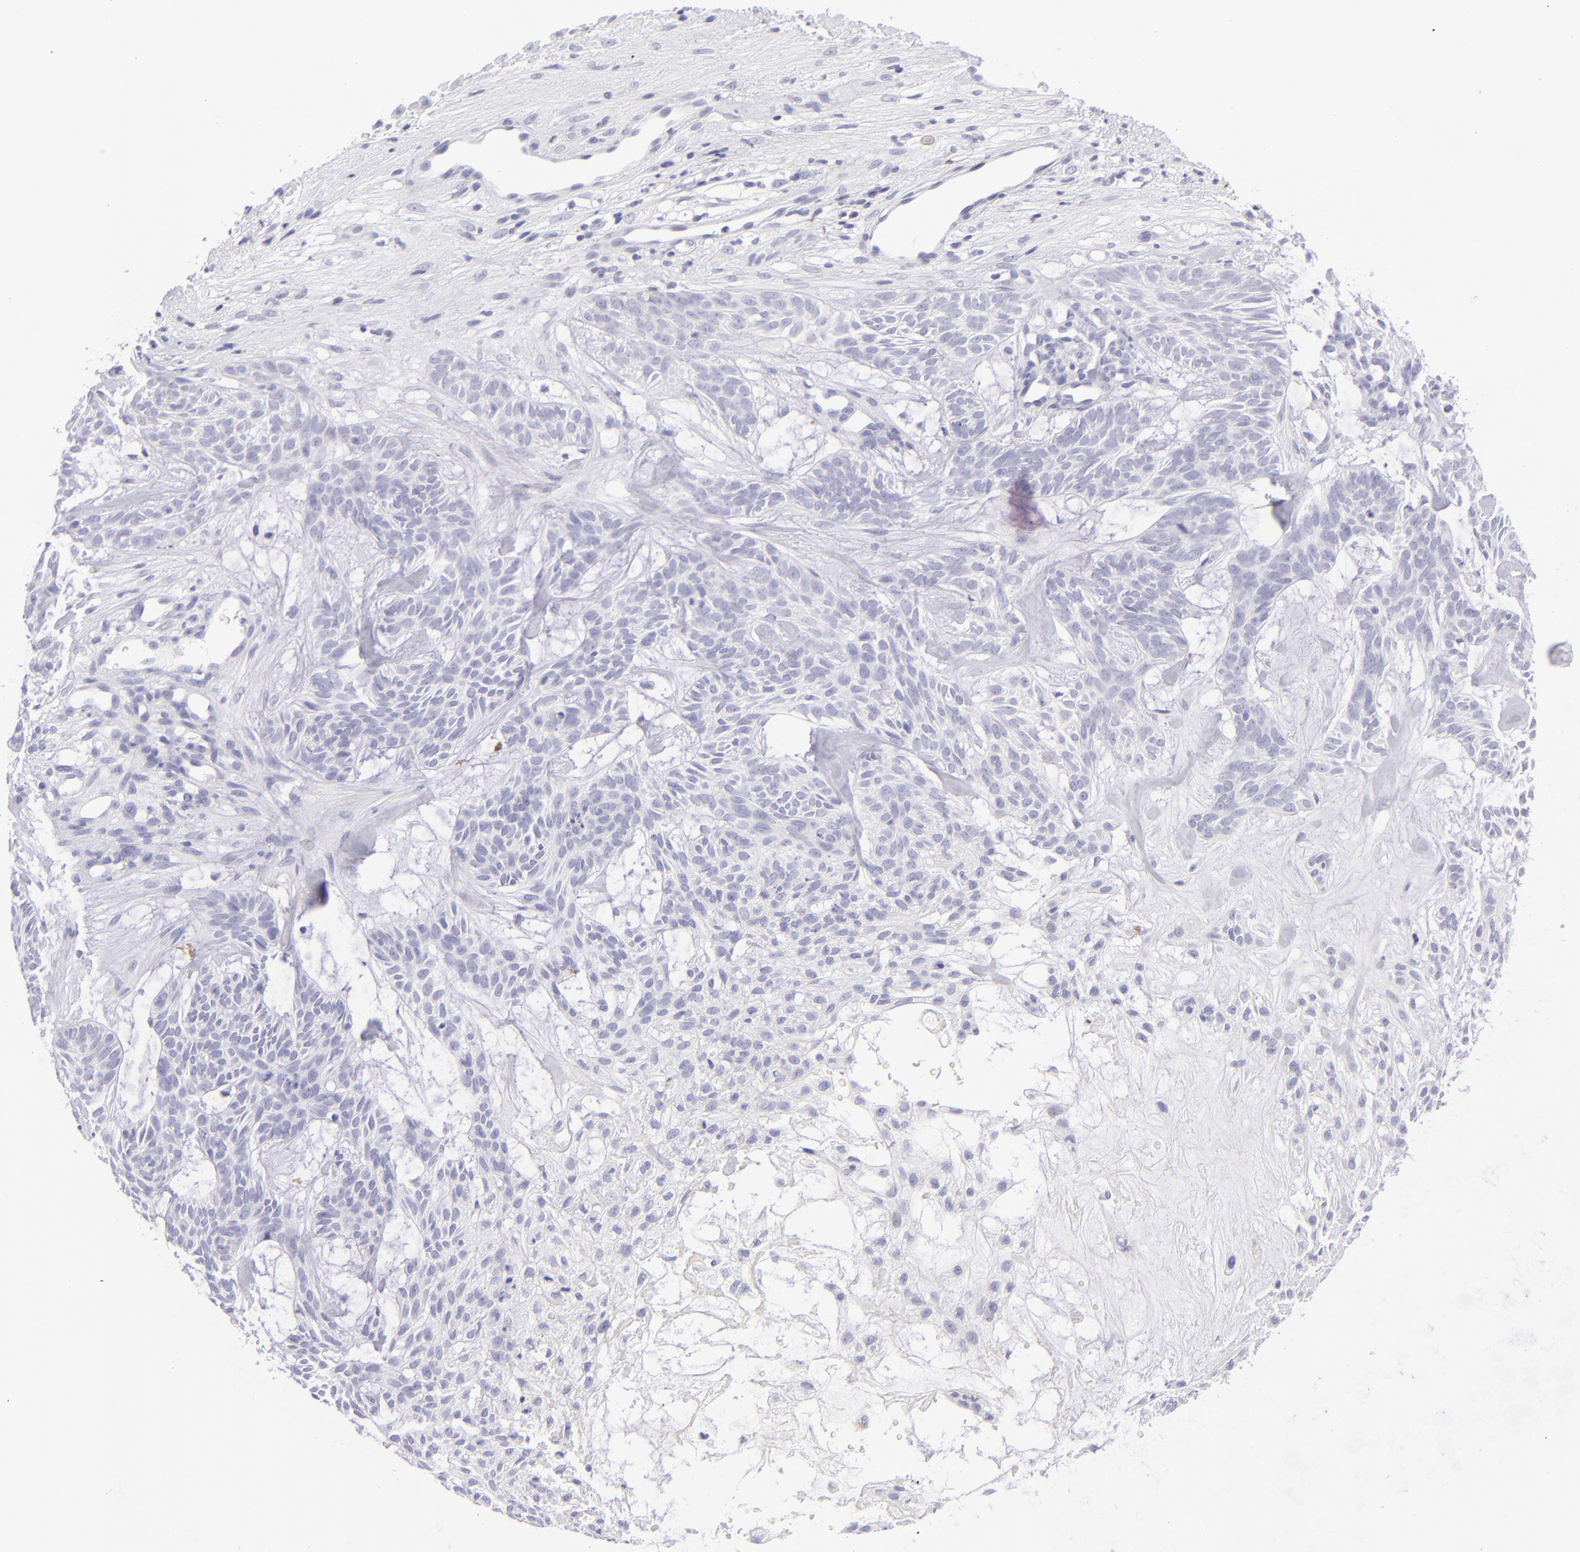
{"staining": {"intensity": "negative", "quantity": "none", "location": "none"}, "tissue": "skin cancer", "cell_type": "Tumor cells", "image_type": "cancer", "snomed": [{"axis": "morphology", "description": "Basal cell carcinoma"}, {"axis": "topography", "description": "Skin"}], "caption": "IHC histopathology image of neoplastic tissue: human basal cell carcinoma (skin) stained with DAB shows no significant protein staining in tumor cells.", "gene": "CD69", "patient": {"sex": "male", "age": 75}}